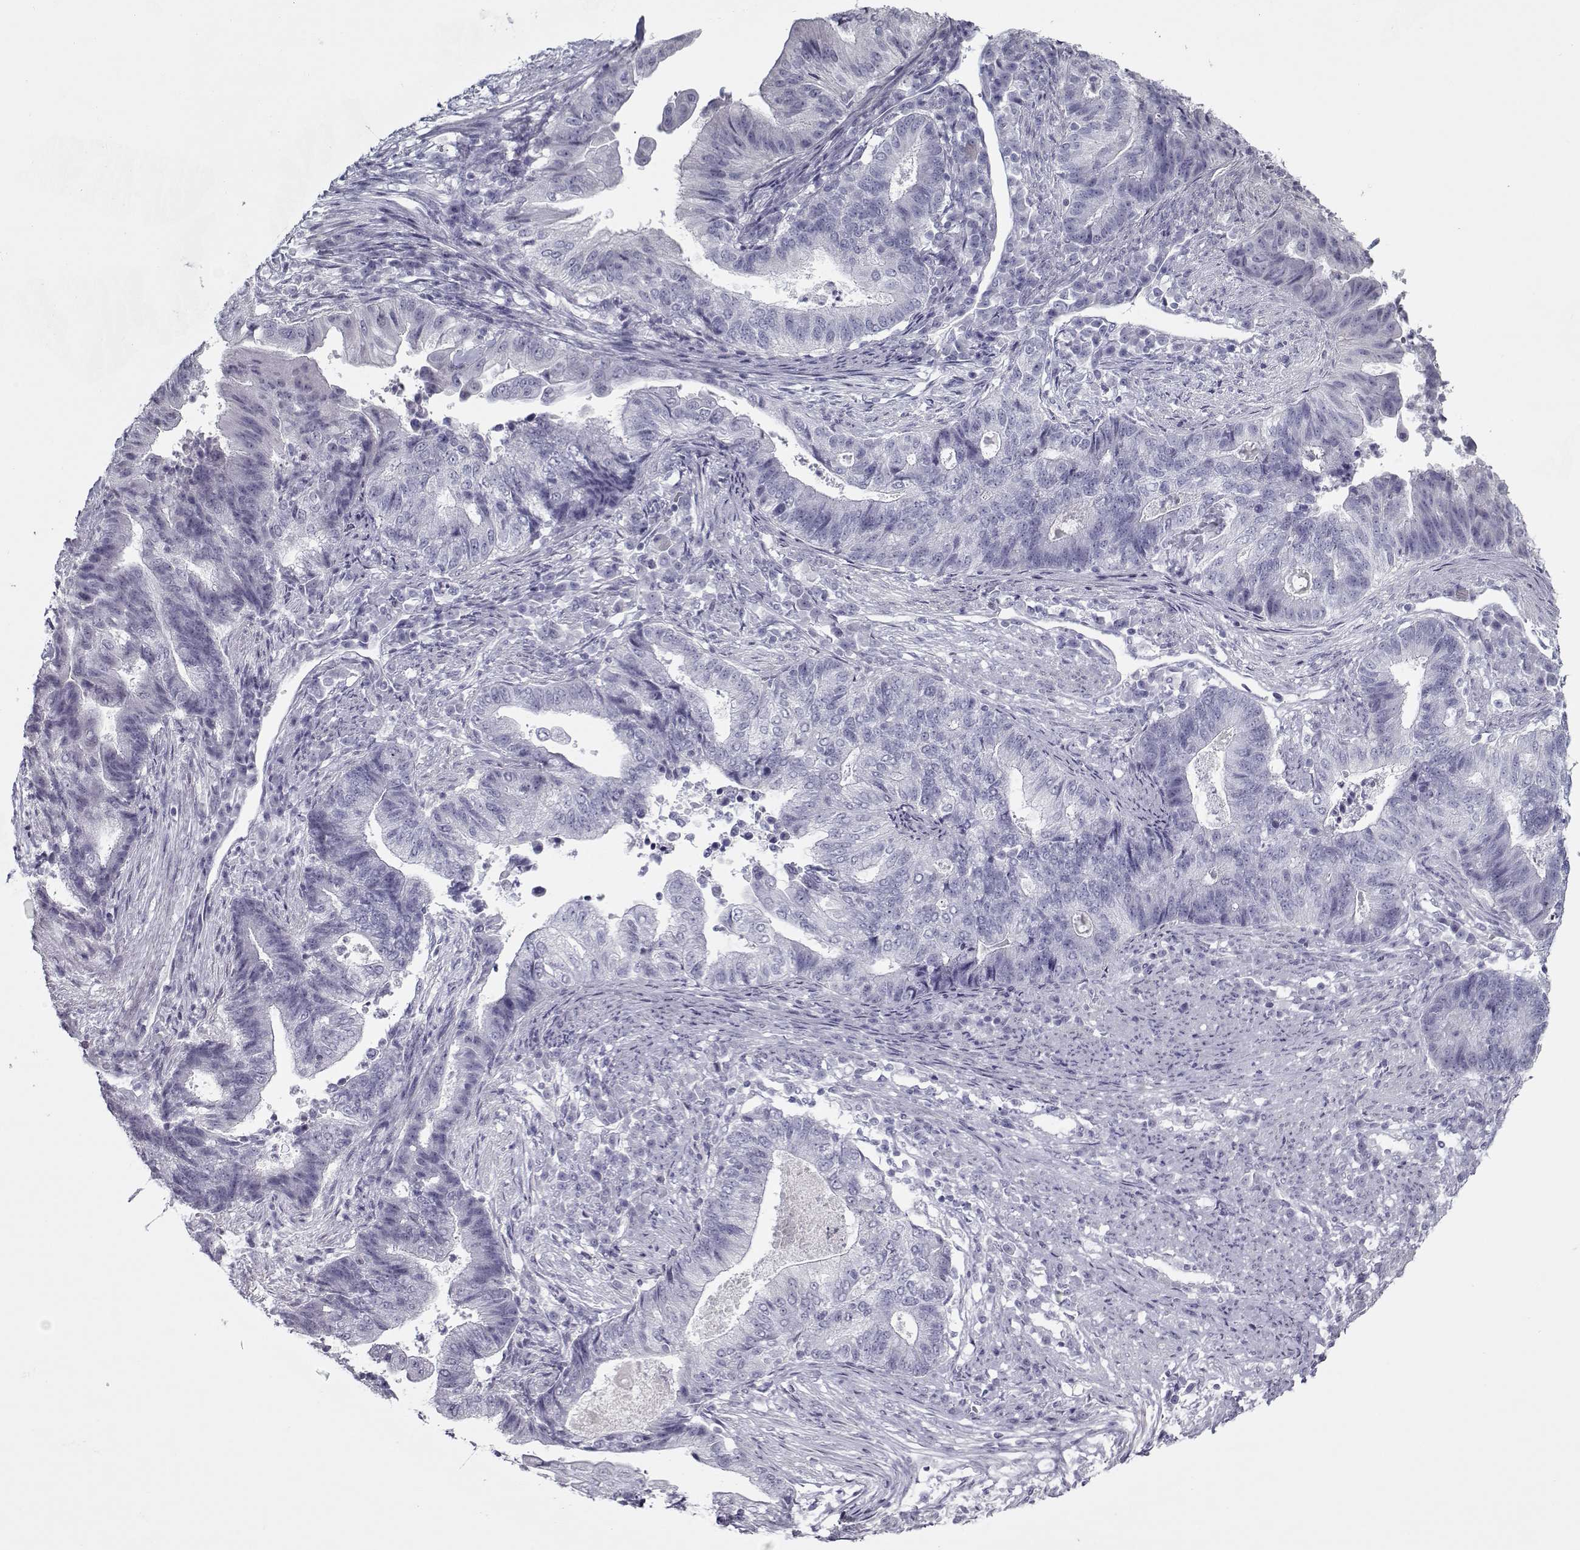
{"staining": {"intensity": "negative", "quantity": "none", "location": "none"}, "tissue": "endometrial cancer", "cell_type": "Tumor cells", "image_type": "cancer", "snomed": [{"axis": "morphology", "description": "Adenocarcinoma, NOS"}, {"axis": "topography", "description": "Uterus"}, {"axis": "topography", "description": "Endometrium"}], "caption": "Tumor cells are negative for brown protein staining in endometrial cancer (adenocarcinoma). The staining was performed using DAB to visualize the protein expression in brown, while the nuclei were stained in blue with hematoxylin (Magnification: 20x).", "gene": "CIBAR1", "patient": {"sex": "female", "age": 54}}